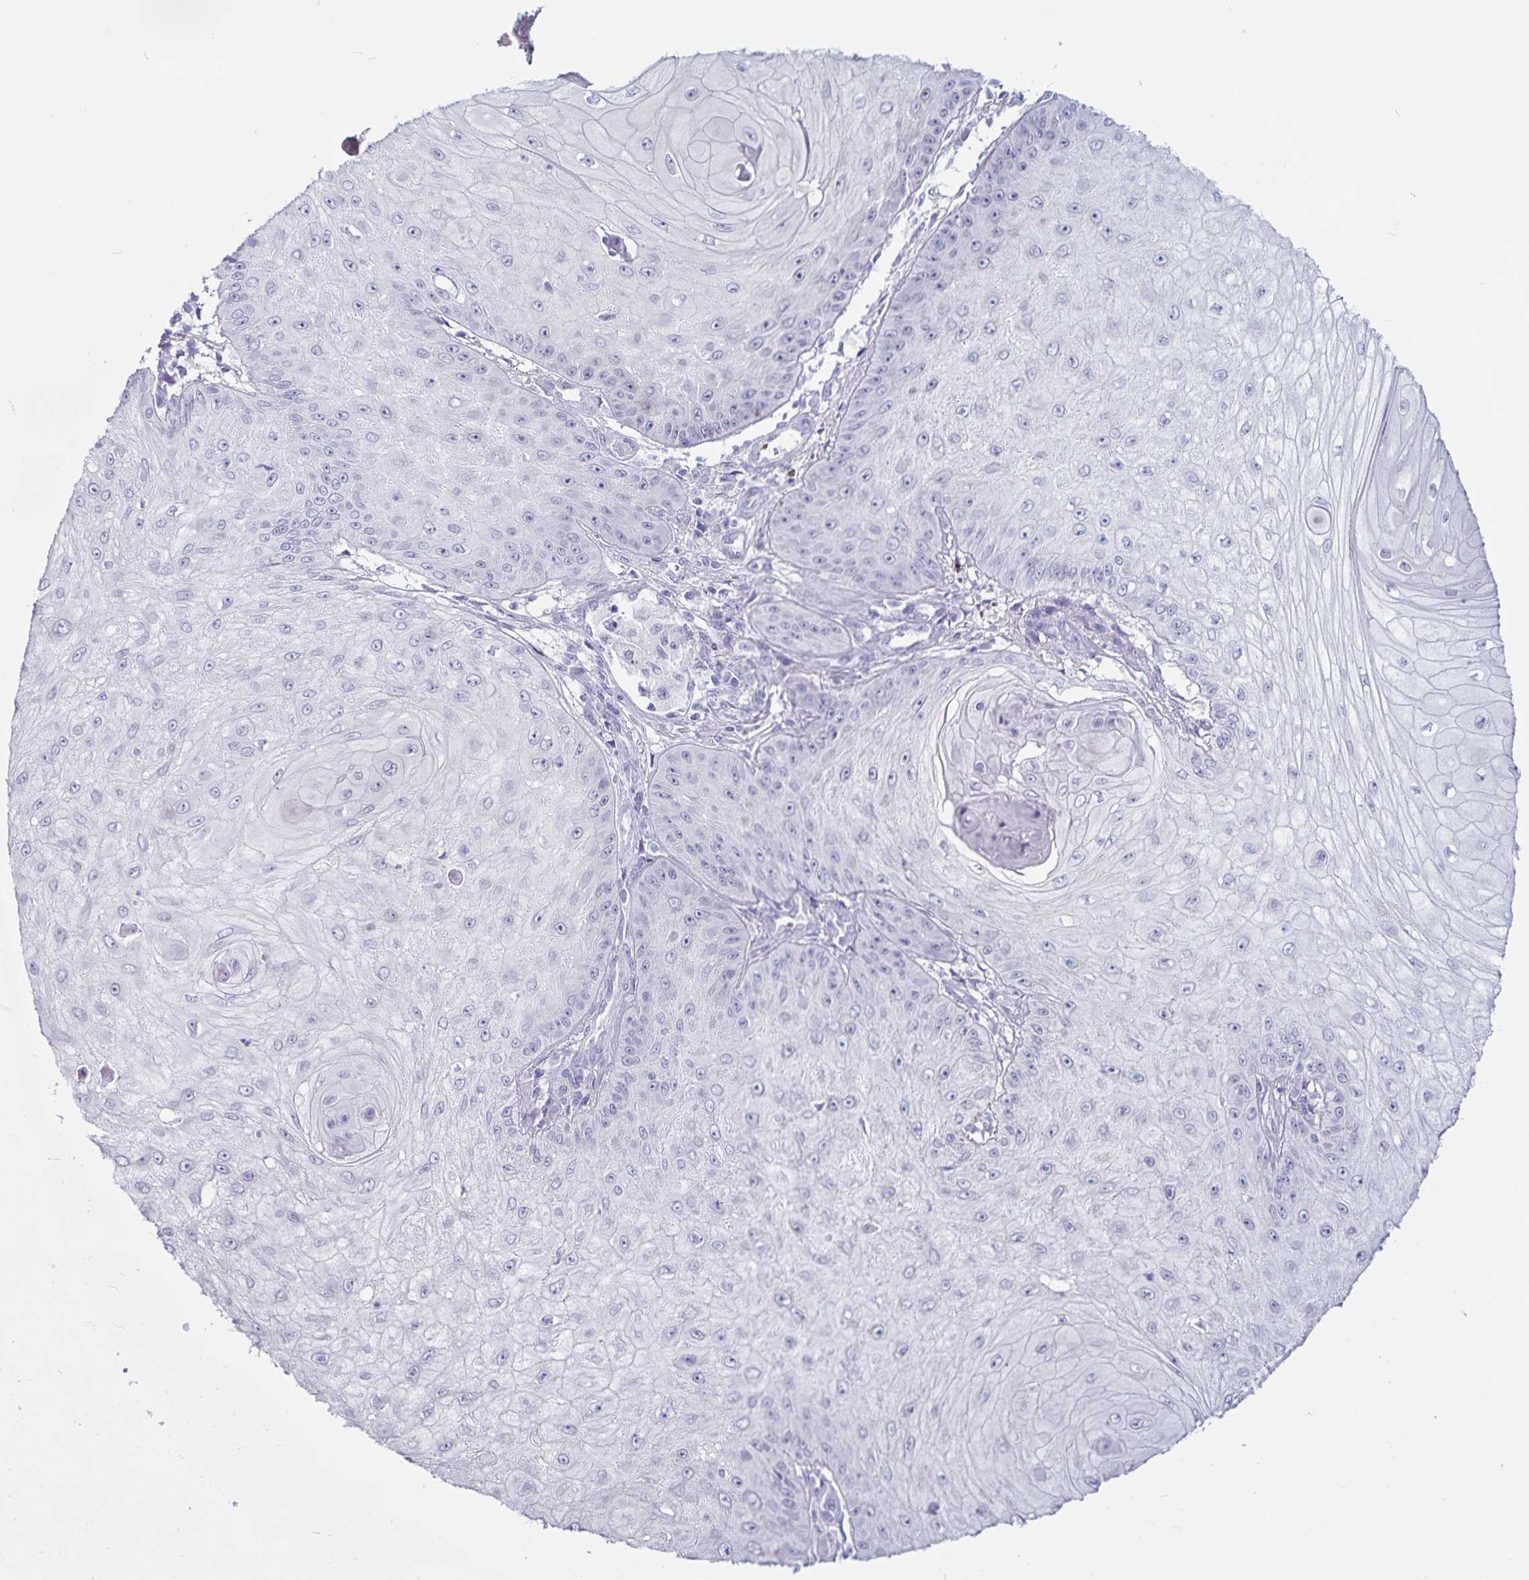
{"staining": {"intensity": "negative", "quantity": "none", "location": "none"}, "tissue": "skin cancer", "cell_type": "Tumor cells", "image_type": "cancer", "snomed": [{"axis": "morphology", "description": "Squamous cell carcinoma, NOS"}, {"axis": "topography", "description": "Skin"}], "caption": "This is an immunohistochemistry image of skin cancer (squamous cell carcinoma). There is no positivity in tumor cells.", "gene": "GNLY", "patient": {"sex": "male", "age": 70}}